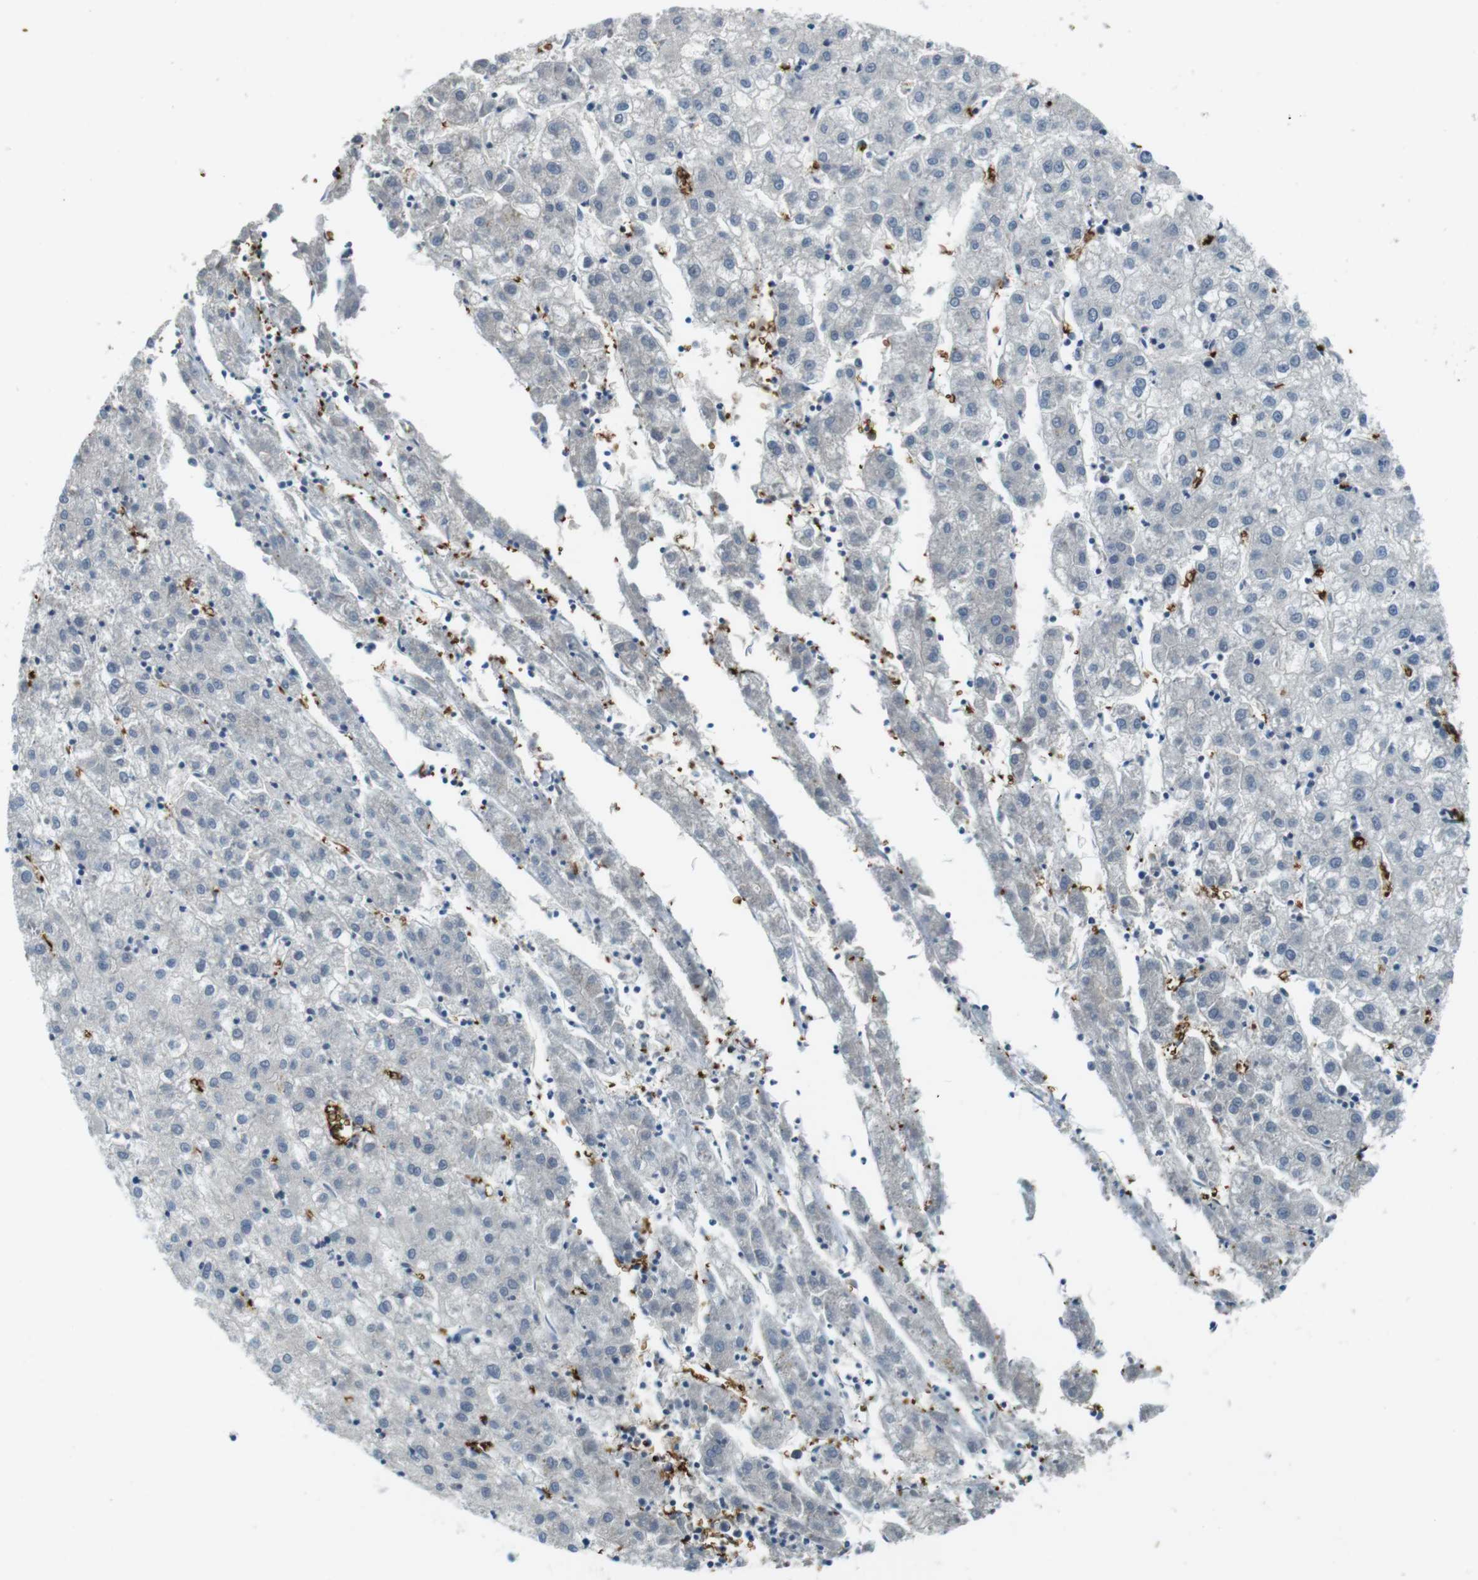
{"staining": {"intensity": "negative", "quantity": "none", "location": "none"}, "tissue": "liver cancer", "cell_type": "Tumor cells", "image_type": "cancer", "snomed": [{"axis": "morphology", "description": "Carcinoma, Hepatocellular, NOS"}, {"axis": "topography", "description": "Liver"}], "caption": "IHC image of human liver cancer (hepatocellular carcinoma) stained for a protein (brown), which exhibits no positivity in tumor cells. (Immunohistochemistry, brightfield microscopy, high magnification).", "gene": "SLC4A1", "patient": {"sex": "male", "age": 72}}